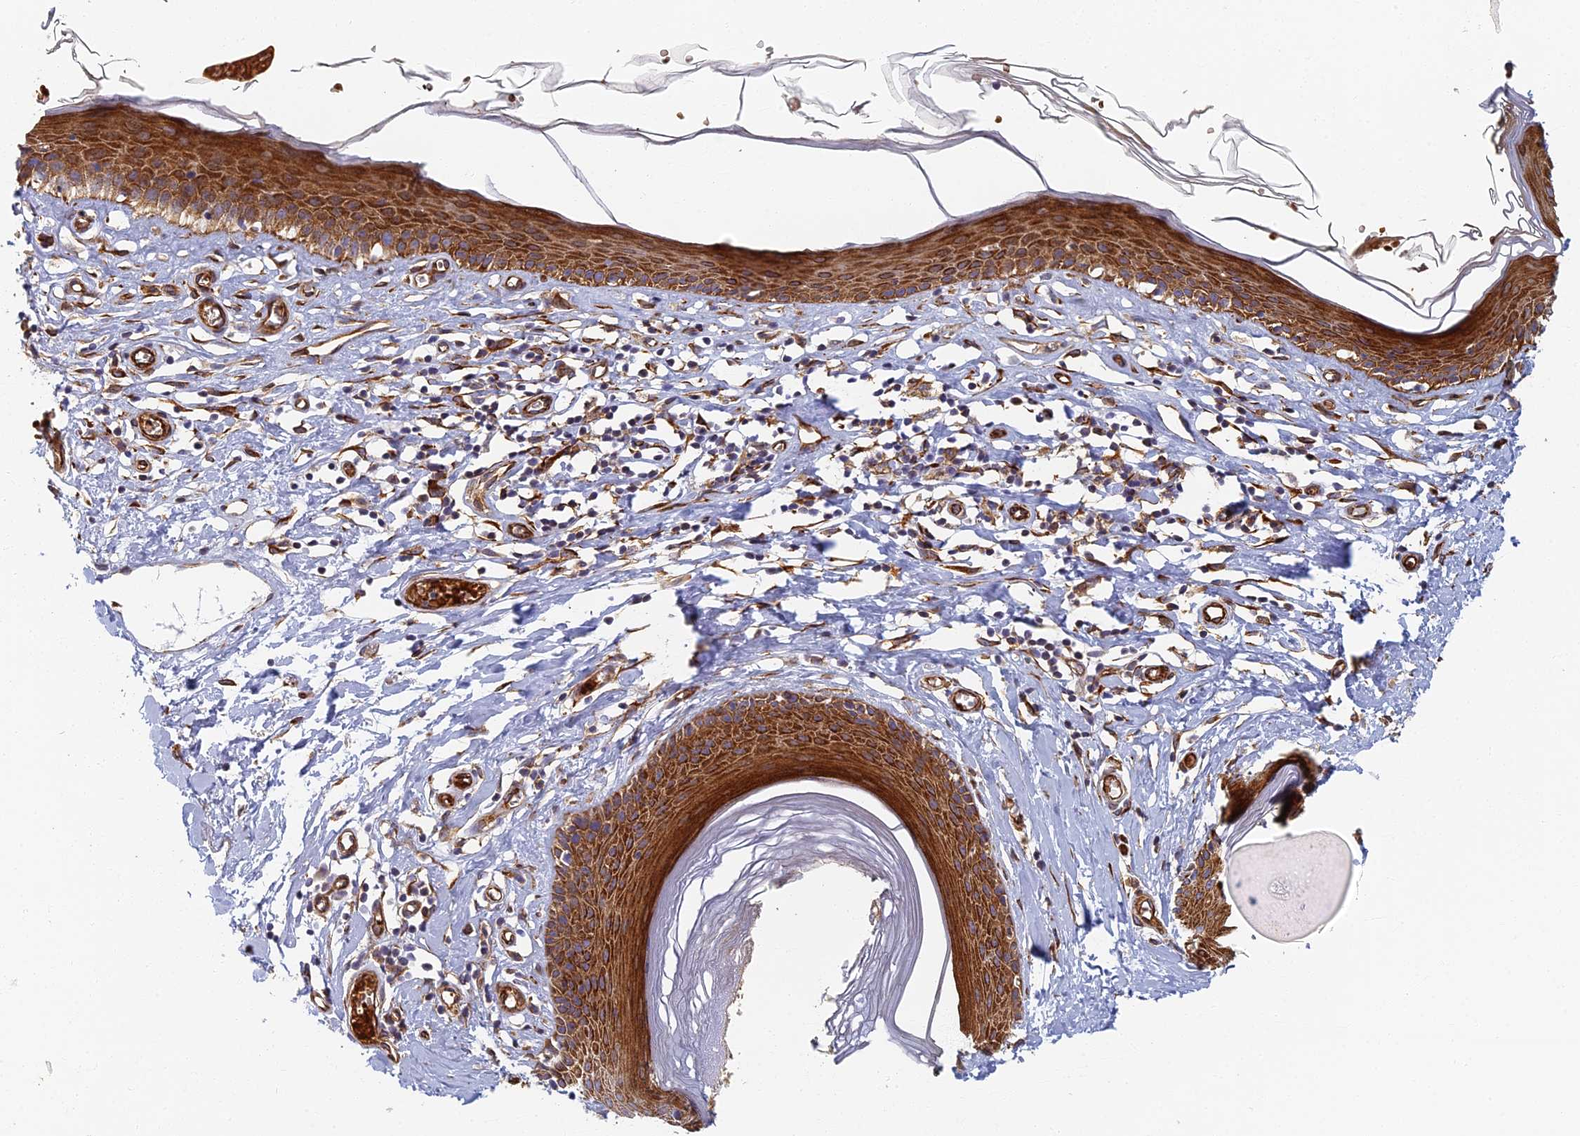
{"staining": {"intensity": "strong", "quantity": ">75%", "location": "cytoplasmic/membranous"}, "tissue": "skin", "cell_type": "Epidermal cells", "image_type": "normal", "snomed": [{"axis": "morphology", "description": "Normal tissue, NOS"}, {"axis": "topography", "description": "Adipose tissue"}, {"axis": "topography", "description": "Vascular tissue"}, {"axis": "topography", "description": "Vulva"}, {"axis": "topography", "description": "Peripheral nerve tissue"}], "caption": "This micrograph demonstrates IHC staining of benign human skin, with high strong cytoplasmic/membranous expression in approximately >75% of epidermal cells.", "gene": "ABCB10", "patient": {"sex": "female", "age": 86}}